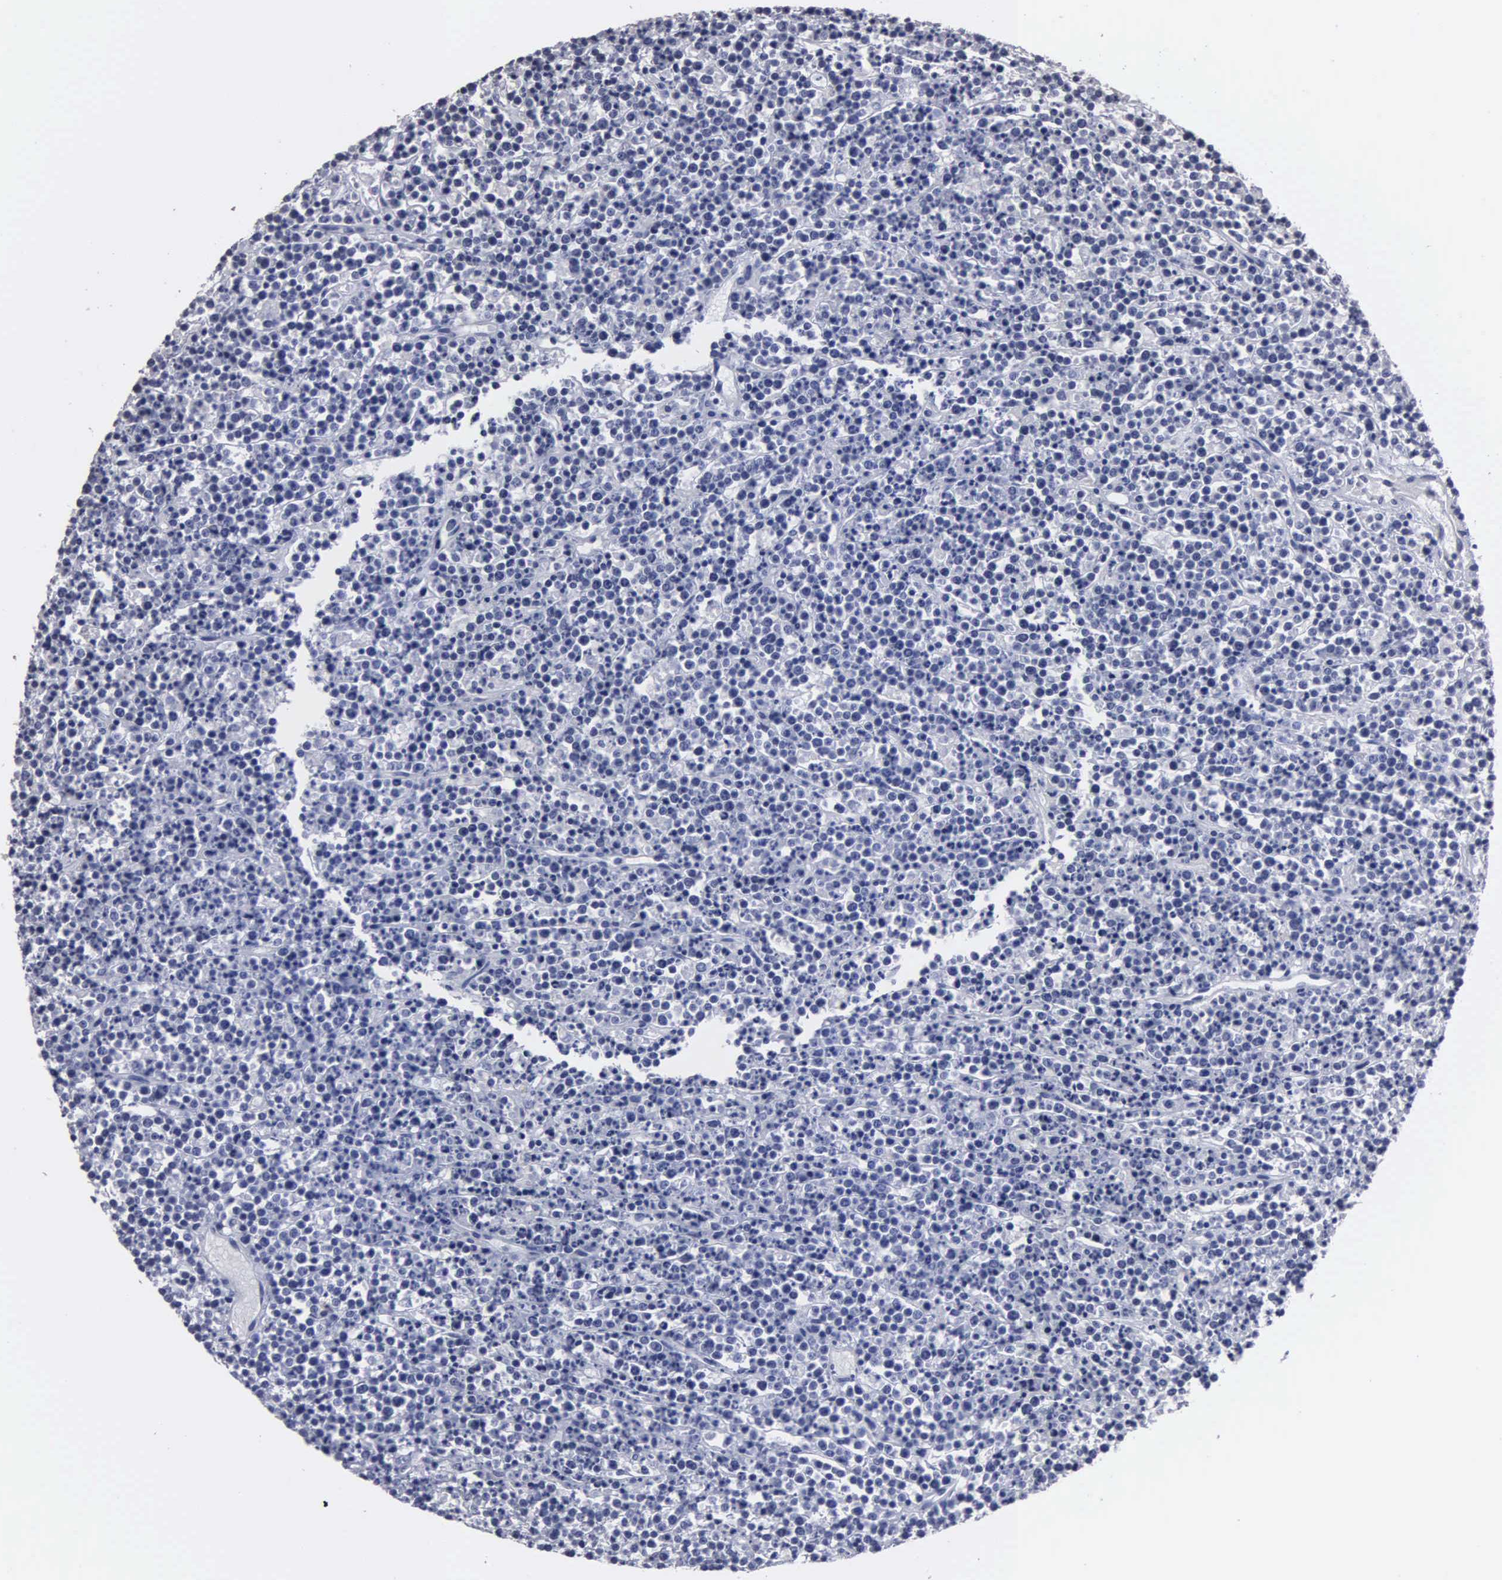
{"staining": {"intensity": "negative", "quantity": "none", "location": "none"}, "tissue": "lymphoma", "cell_type": "Tumor cells", "image_type": "cancer", "snomed": [{"axis": "morphology", "description": "Malignant lymphoma, non-Hodgkin's type, High grade"}, {"axis": "topography", "description": "Ovary"}], "caption": "Lymphoma was stained to show a protein in brown. There is no significant expression in tumor cells.", "gene": "UPB1", "patient": {"sex": "female", "age": 56}}